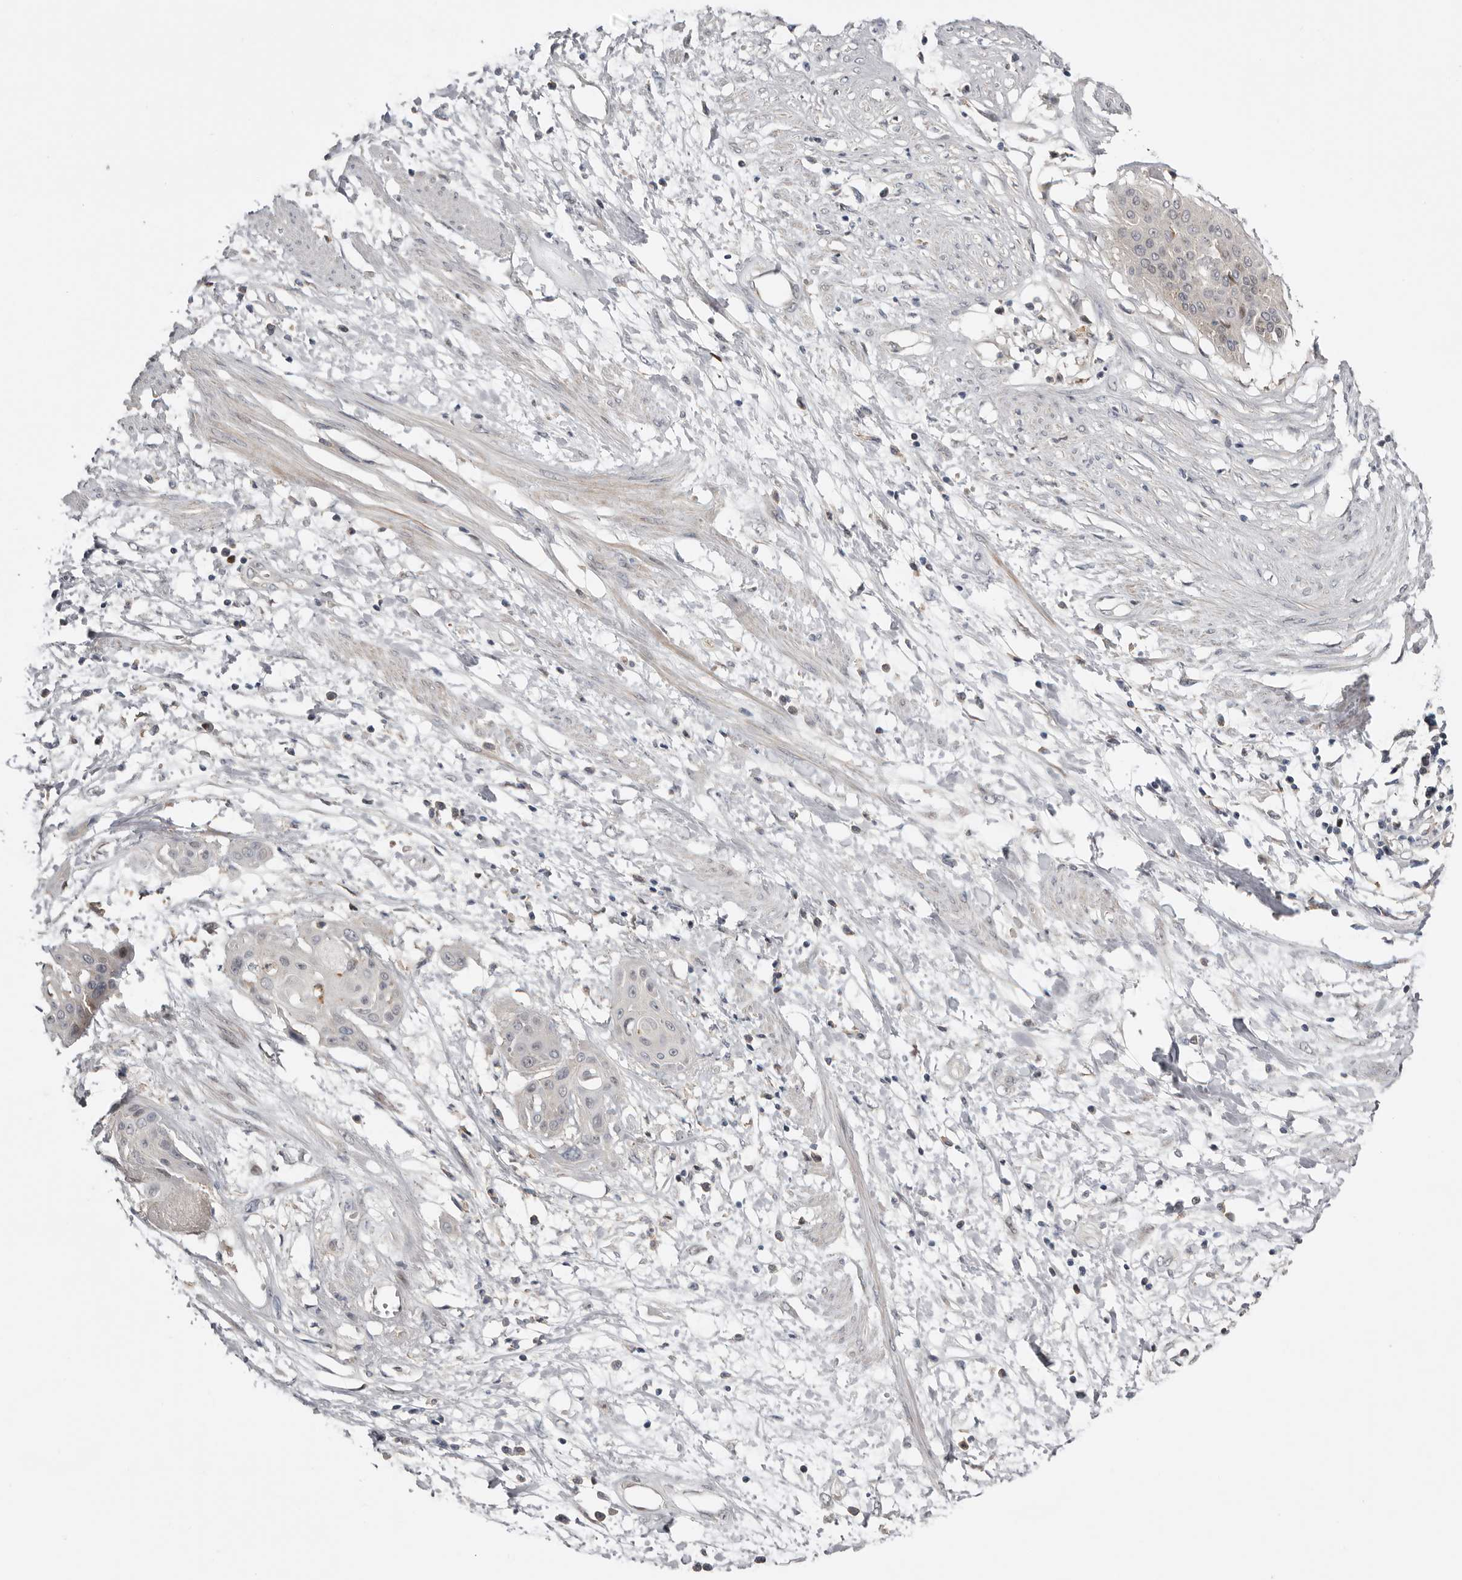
{"staining": {"intensity": "negative", "quantity": "none", "location": "none"}, "tissue": "cervical cancer", "cell_type": "Tumor cells", "image_type": "cancer", "snomed": [{"axis": "morphology", "description": "Squamous cell carcinoma, NOS"}, {"axis": "topography", "description": "Cervix"}], "caption": "Micrograph shows no protein expression in tumor cells of cervical cancer tissue.", "gene": "MSRB2", "patient": {"sex": "female", "age": 57}}